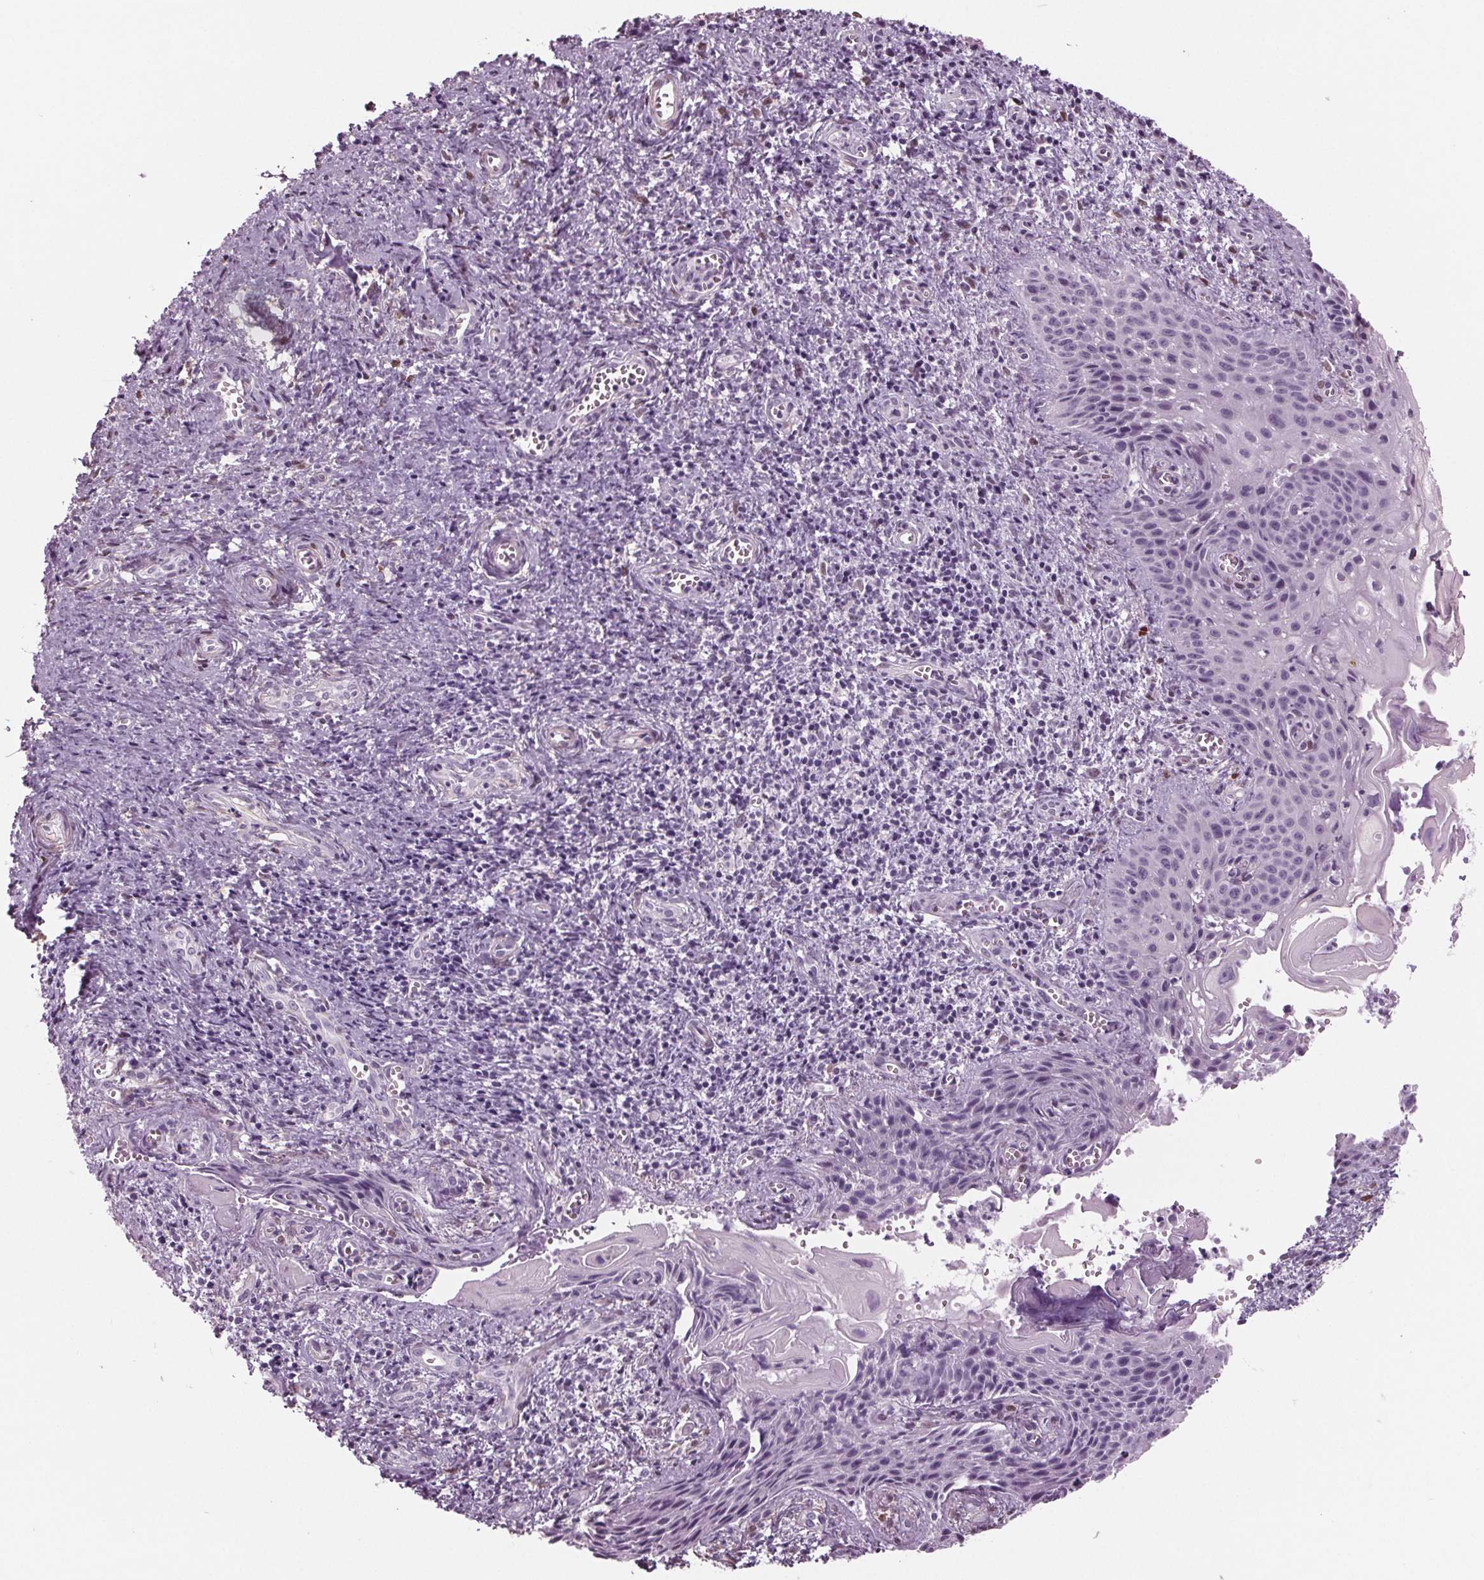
{"staining": {"intensity": "negative", "quantity": "none", "location": "none"}, "tissue": "cervical cancer", "cell_type": "Tumor cells", "image_type": "cancer", "snomed": [{"axis": "morphology", "description": "Squamous cell carcinoma, NOS"}, {"axis": "topography", "description": "Cervix"}], "caption": "This is an IHC micrograph of cervical cancer (squamous cell carcinoma). There is no expression in tumor cells.", "gene": "BHLHE22", "patient": {"sex": "female", "age": 30}}